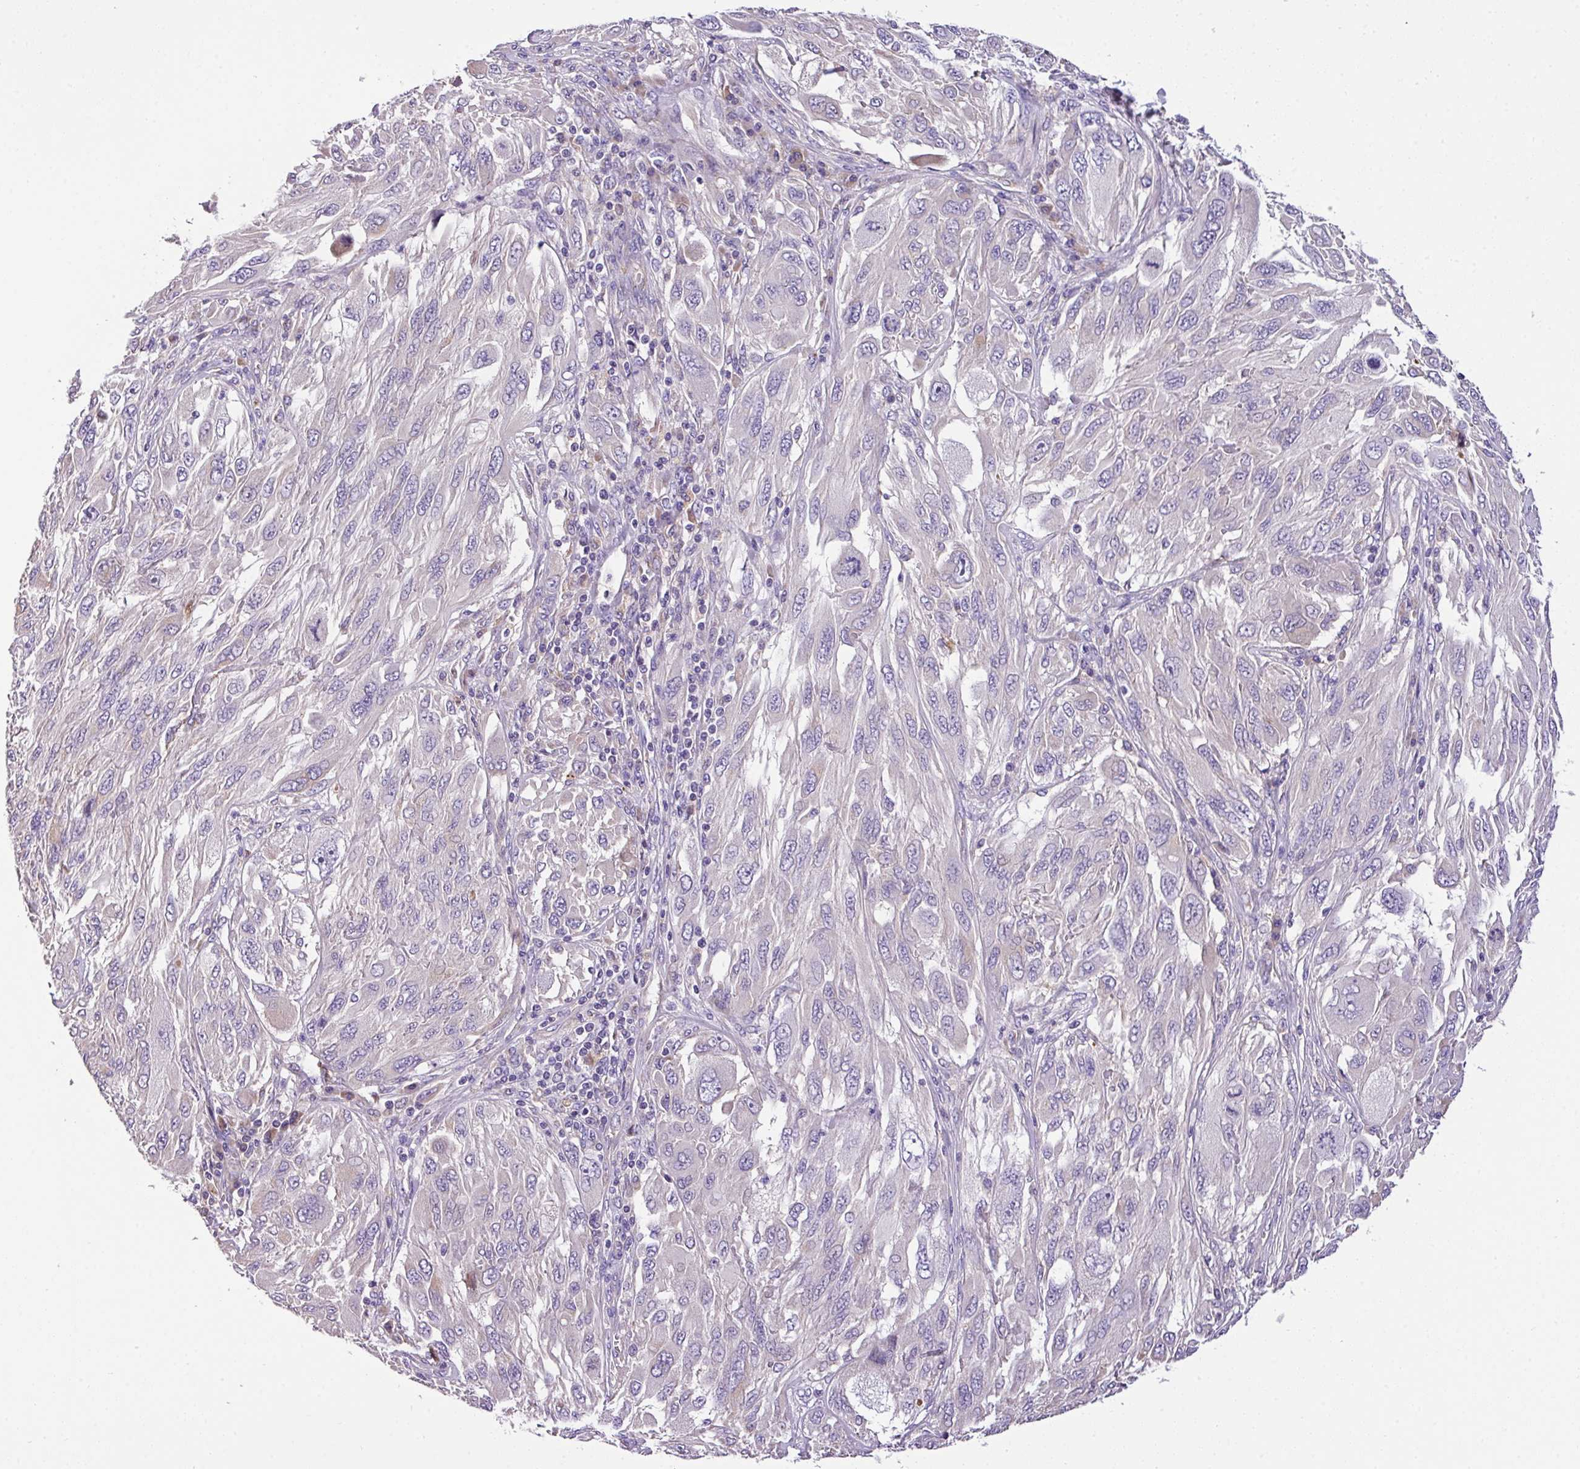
{"staining": {"intensity": "negative", "quantity": "none", "location": "none"}, "tissue": "melanoma", "cell_type": "Tumor cells", "image_type": "cancer", "snomed": [{"axis": "morphology", "description": "Malignant melanoma, NOS"}, {"axis": "topography", "description": "Skin"}], "caption": "The photomicrograph displays no significant positivity in tumor cells of melanoma. (Immunohistochemistry (ihc), brightfield microscopy, high magnification).", "gene": "ANXA2R", "patient": {"sex": "female", "age": 91}}